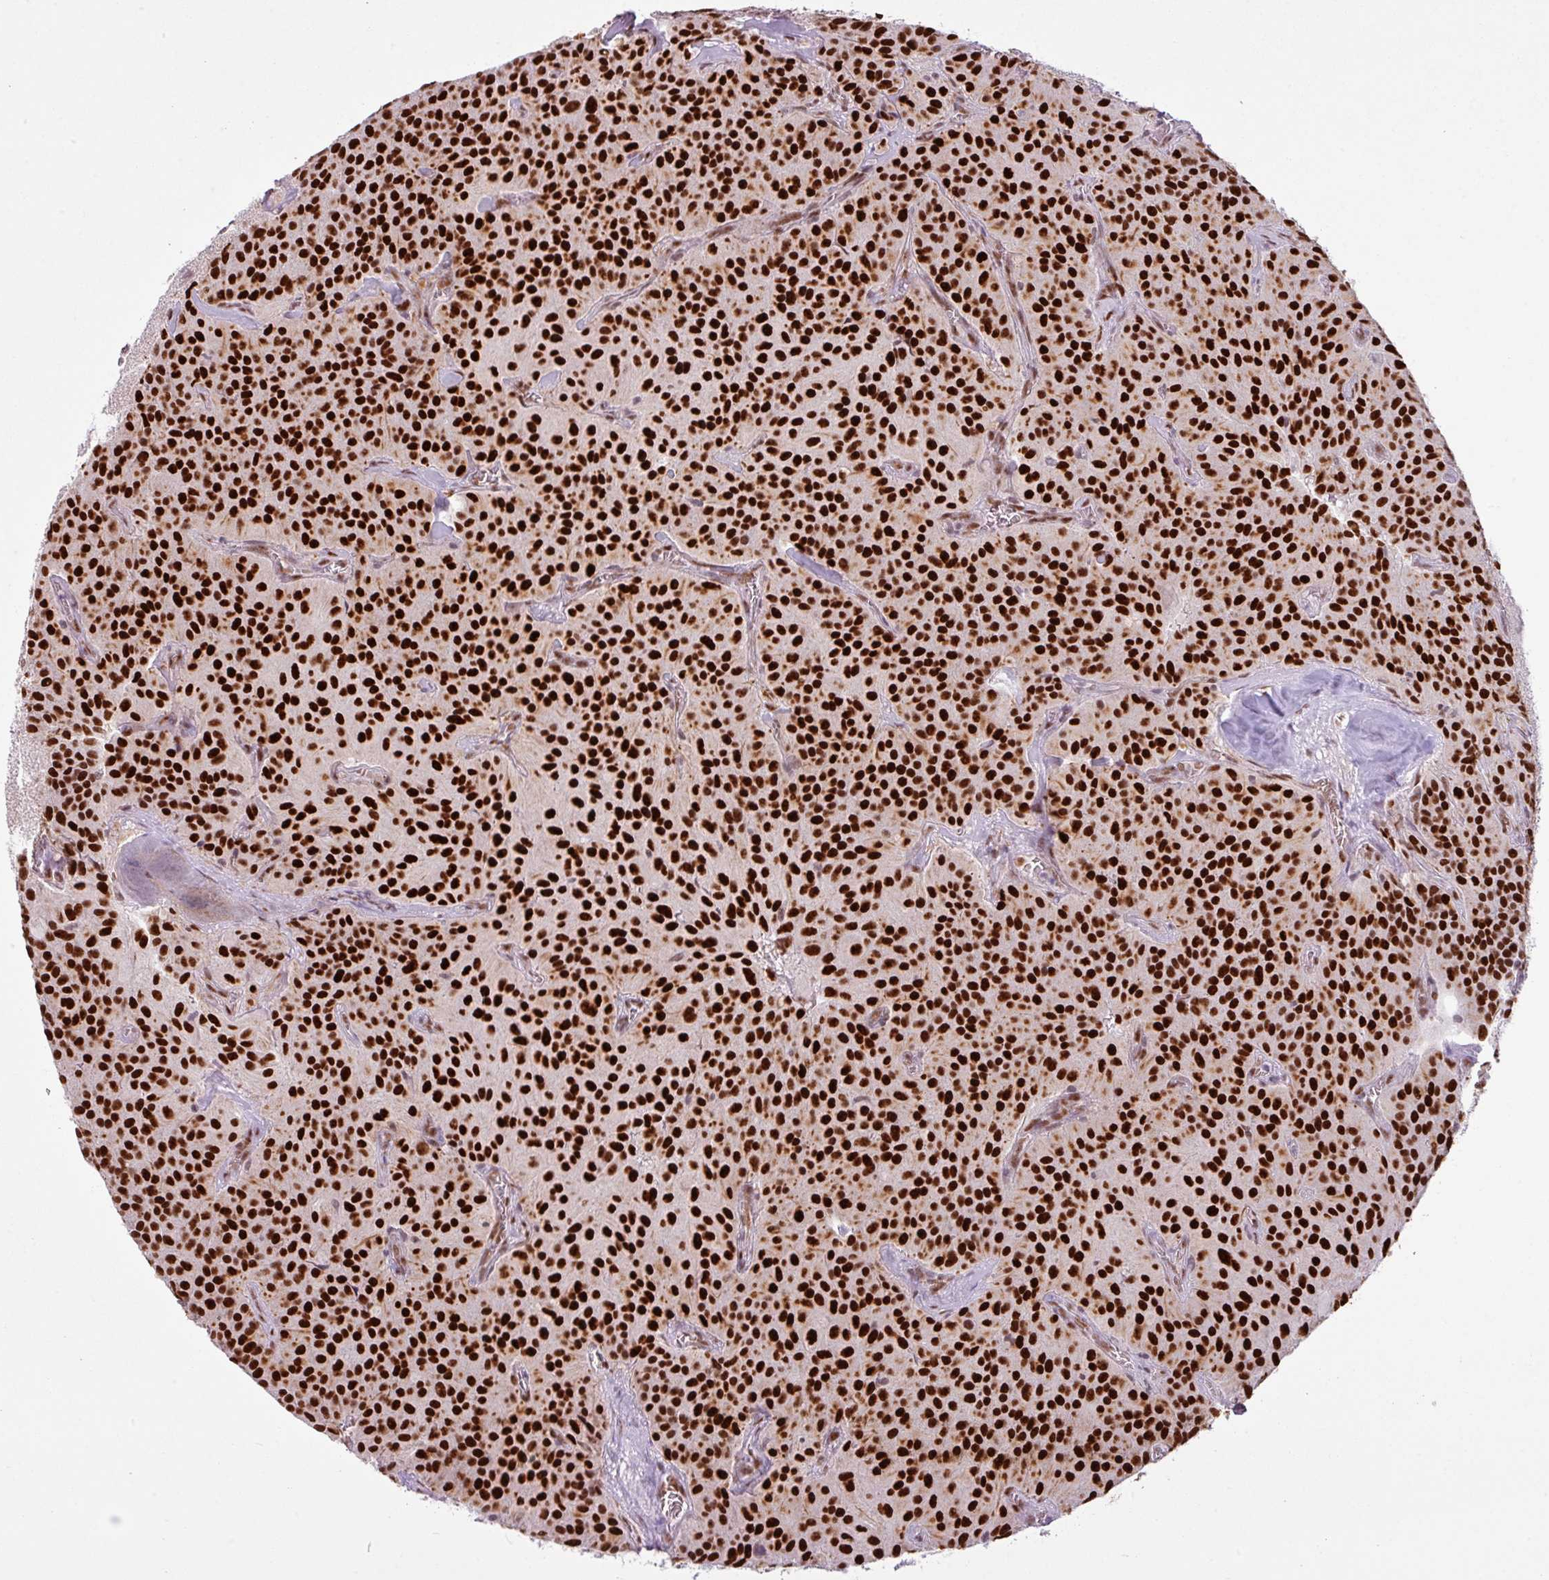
{"staining": {"intensity": "strong", "quantity": ">75%", "location": "nuclear"}, "tissue": "glioma", "cell_type": "Tumor cells", "image_type": "cancer", "snomed": [{"axis": "morphology", "description": "Glioma, malignant, Low grade"}, {"axis": "topography", "description": "Brain"}], "caption": "This histopathology image exhibits immunohistochemistry (IHC) staining of malignant glioma (low-grade), with high strong nuclear expression in approximately >75% of tumor cells.", "gene": "PRDM5", "patient": {"sex": "male", "age": 42}}